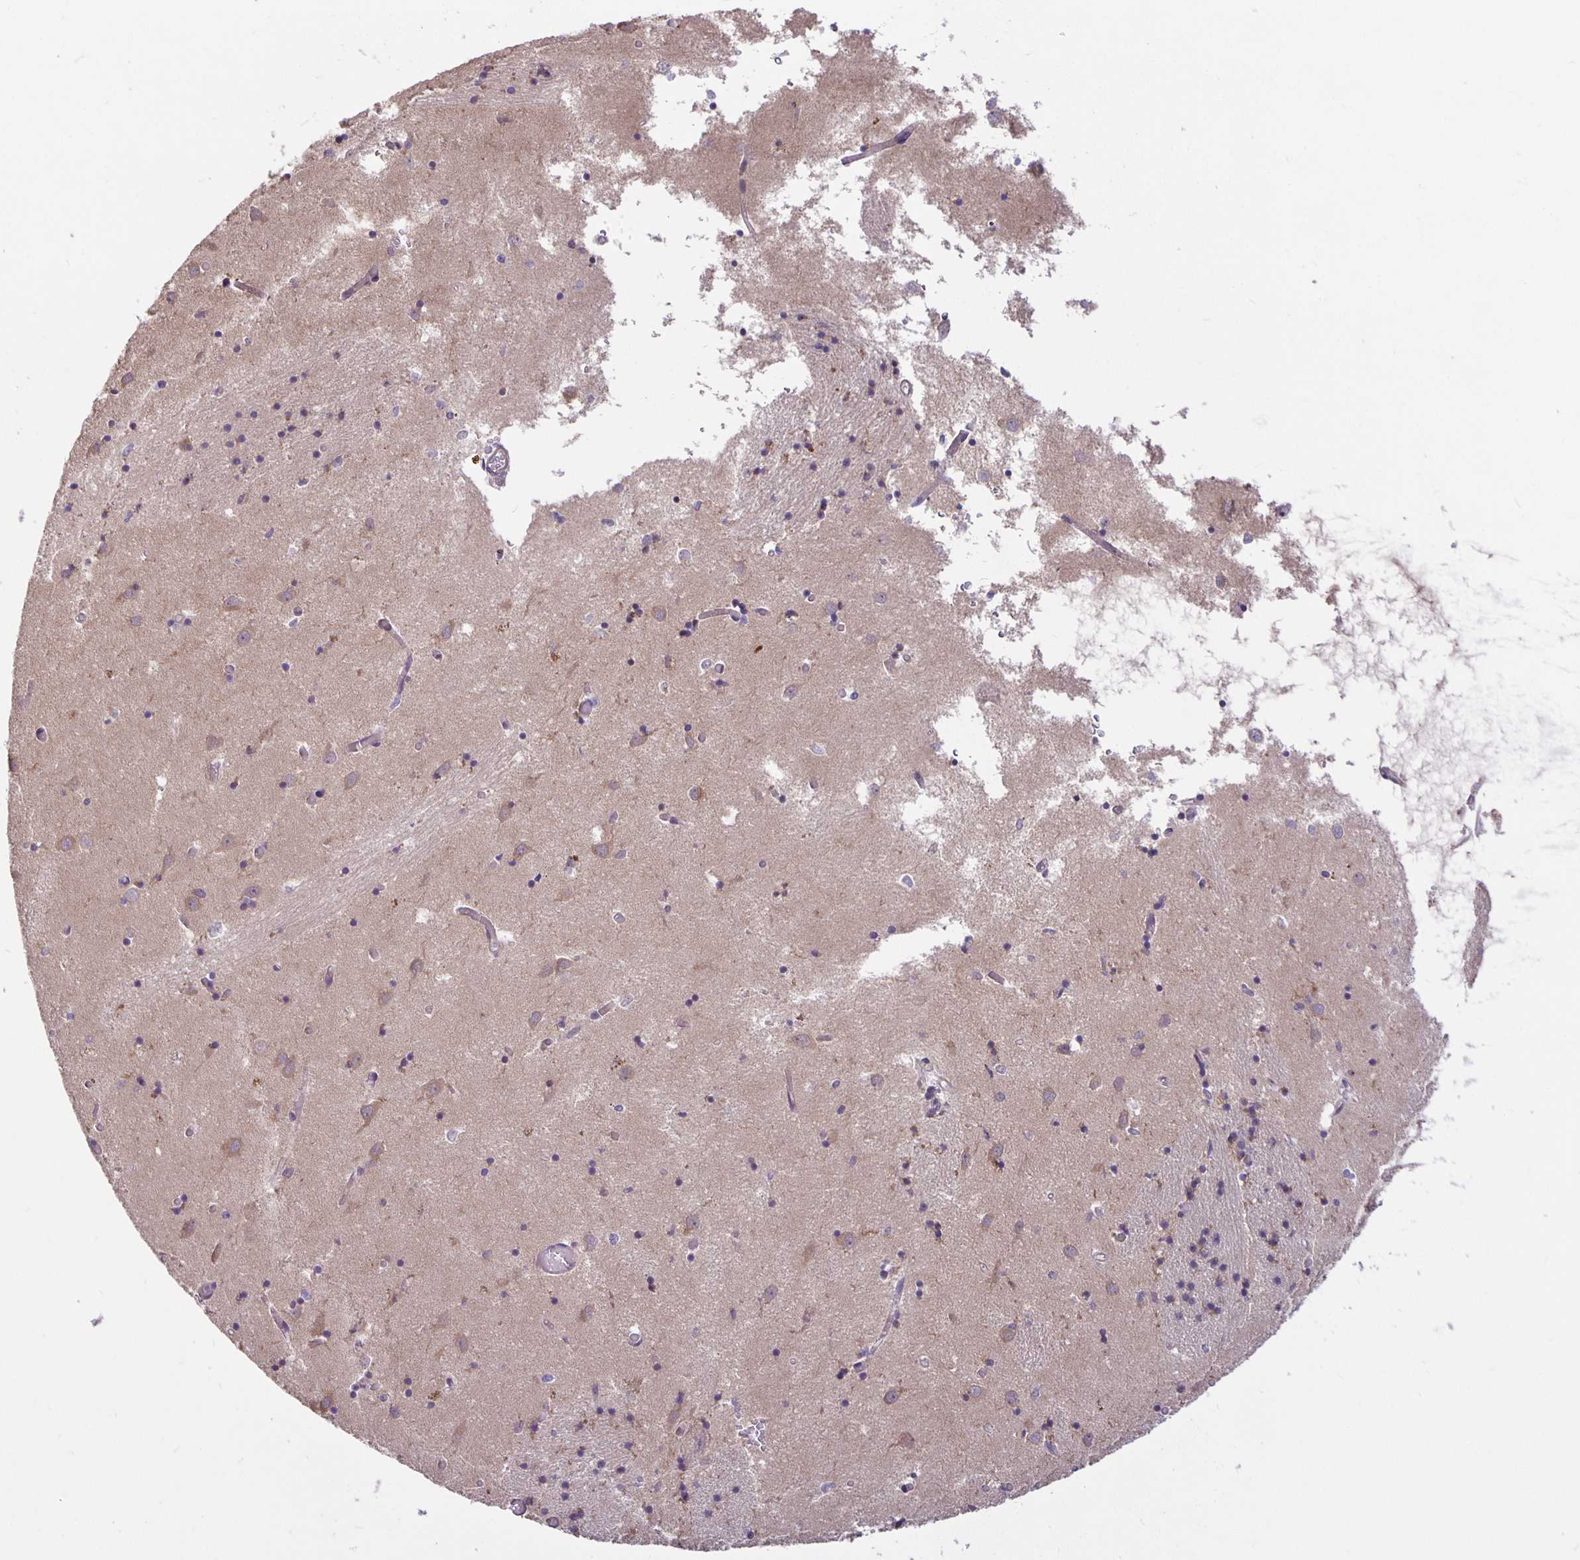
{"staining": {"intensity": "negative", "quantity": "none", "location": "none"}, "tissue": "caudate", "cell_type": "Glial cells", "image_type": "normal", "snomed": [{"axis": "morphology", "description": "Normal tissue, NOS"}, {"axis": "topography", "description": "Lateral ventricle wall"}], "caption": "This histopathology image is of benign caudate stained with IHC to label a protein in brown with the nuclei are counter-stained blue. There is no positivity in glial cells. (Stains: DAB immunohistochemistry with hematoxylin counter stain, Microscopy: brightfield microscopy at high magnification).", "gene": "ARVCF", "patient": {"sex": "male", "age": 70}}